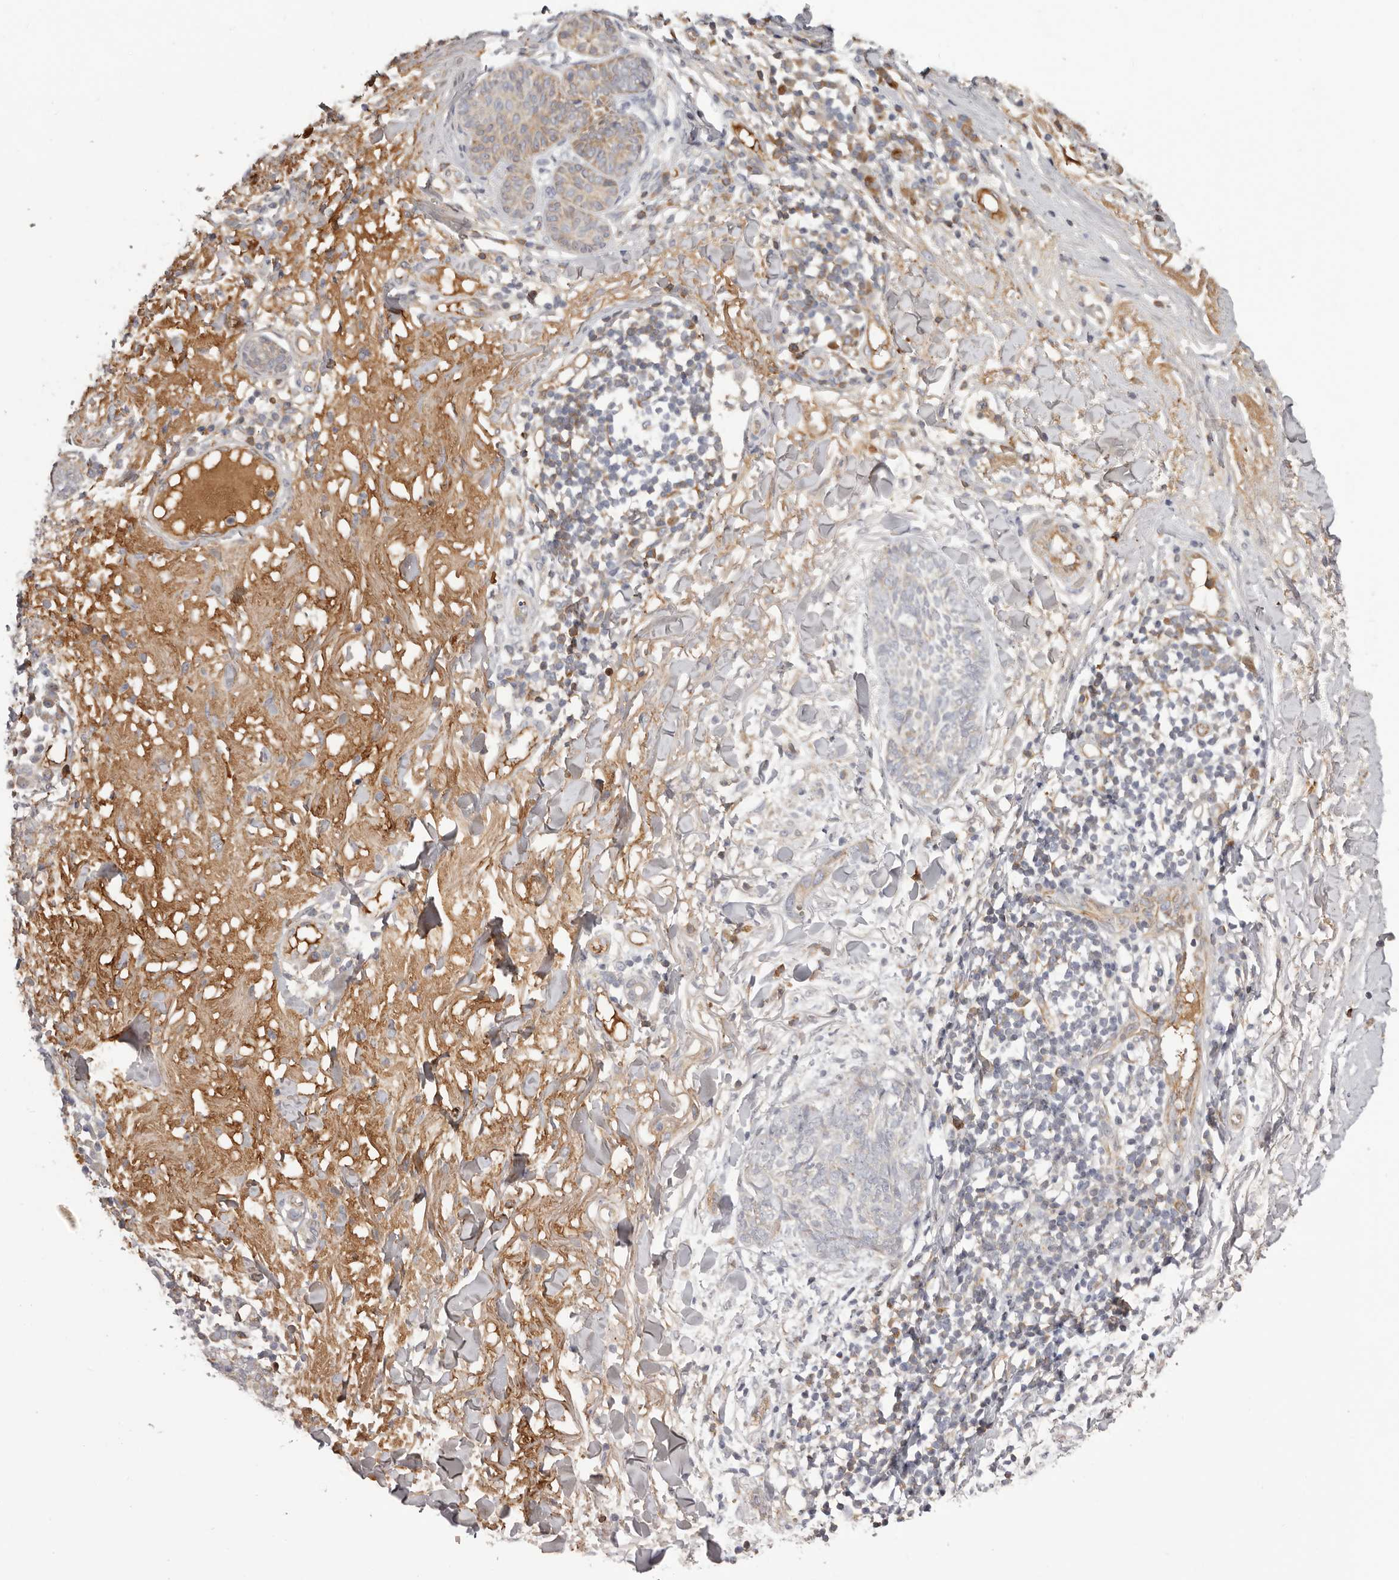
{"staining": {"intensity": "negative", "quantity": "none", "location": "none"}, "tissue": "skin cancer", "cell_type": "Tumor cells", "image_type": "cancer", "snomed": [{"axis": "morphology", "description": "Basal cell carcinoma"}, {"axis": "topography", "description": "Skin"}], "caption": "Image shows no significant protein positivity in tumor cells of skin basal cell carcinoma.", "gene": "OTUD3", "patient": {"sex": "male", "age": 85}}